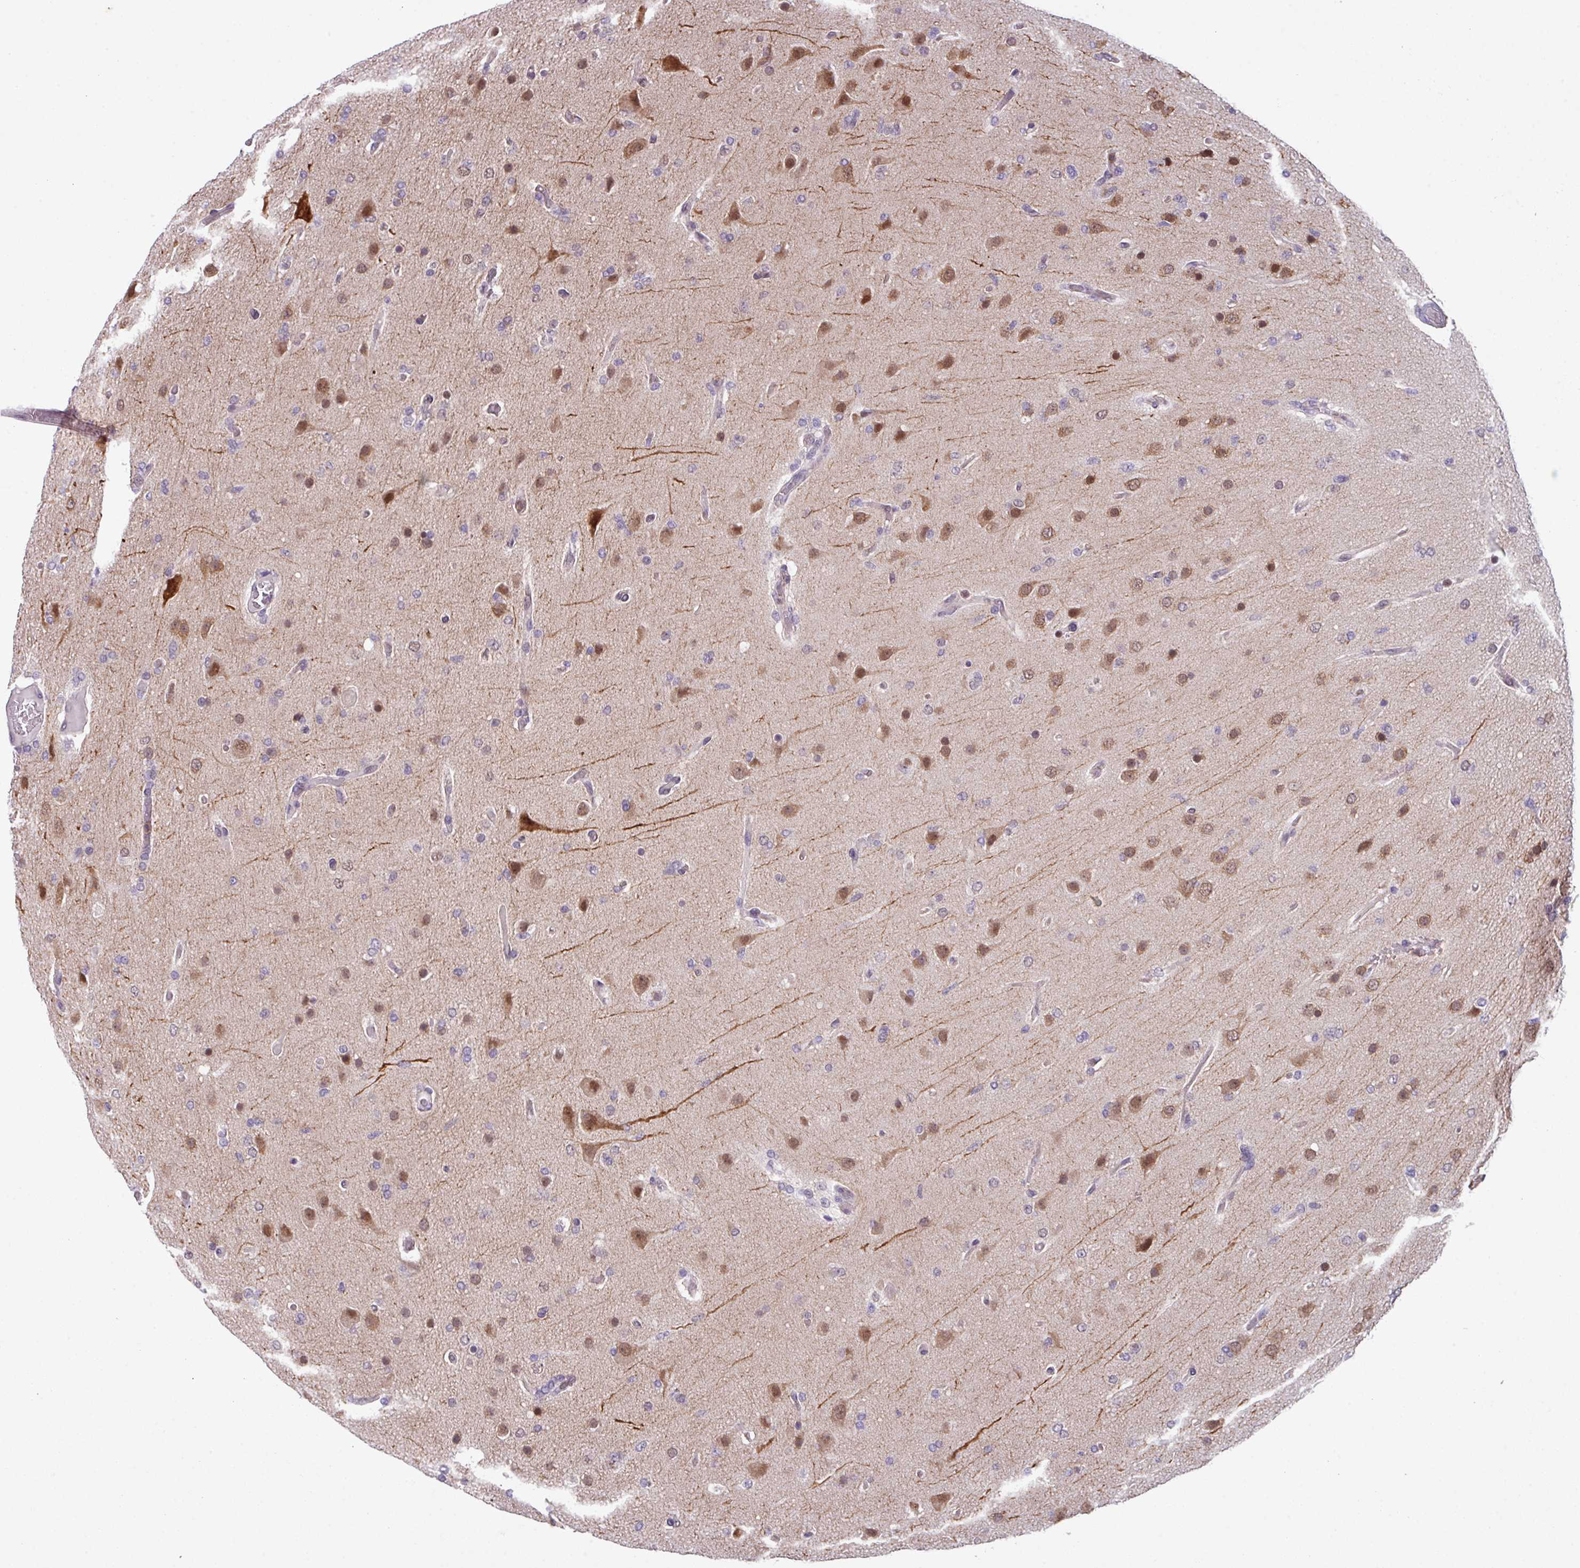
{"staining": {"intensity": "moderate", "quantity": "<25%", "location": "cytoplasmic/membranous,nuclear"}, "tissue": "glioma", "cell_type": "Tumor cells", "image_type": "cancer", "snomed": [{"axis": "morphology", "description": "Glioma, malignant, High grade"}, {"axis": "topography", "description": "Brain"}], "caption": "A high-resolution micrograph shows immunohistochemistry (IHC) staining of glioma, which demonstrates moderate cytoplasmic/membranous and nuclear staining in approximately <25% of tumor cells. (brown staining indicates protein expression, while blue staining denotes nuclei).", "gene": "ZFP3", "patient": {"sex": "female", "age": 74}}